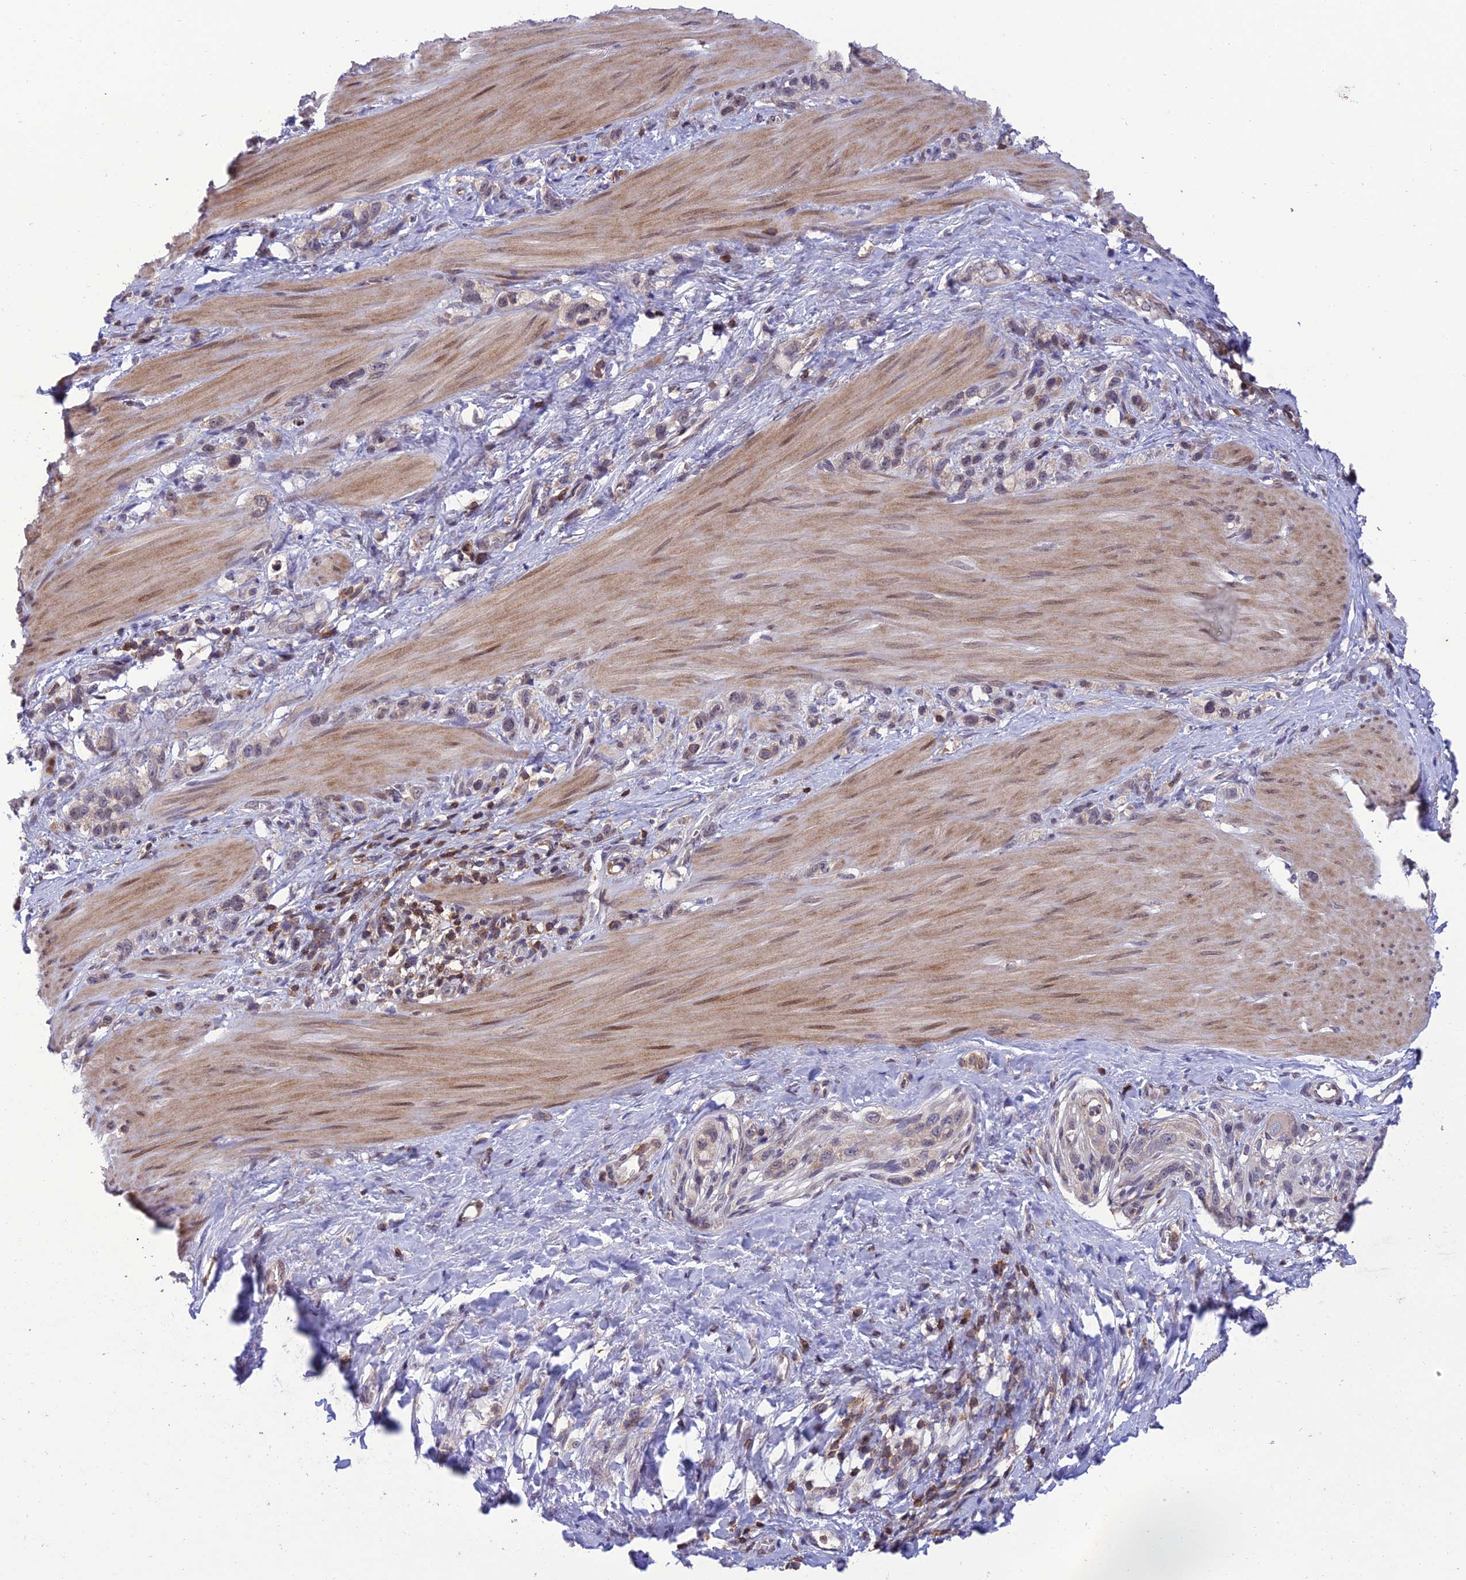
{"staining": {"intensity": "weak", "quantity": "<25%", "location": "cytoplasmic/membranous"}, "tissue": "stomach cancer", "cell_type": "Tumor cells", "image_type": "cancer", "snomed": [{"axis": "morphology", "description": "Adenocarcinoma, NOS"}, {"axis": "topography", "description": "Stomach"}], "caption": "The photomicrograph exhibits no staining of tumor cells in stomach cancer (adenocarcinoma). The staining is performed using DAB brown chromogen with nuclei counter-stained in using hematoxylin.", "gene": "FAM76A", "patient": {"sex": "female", "age": 65}}